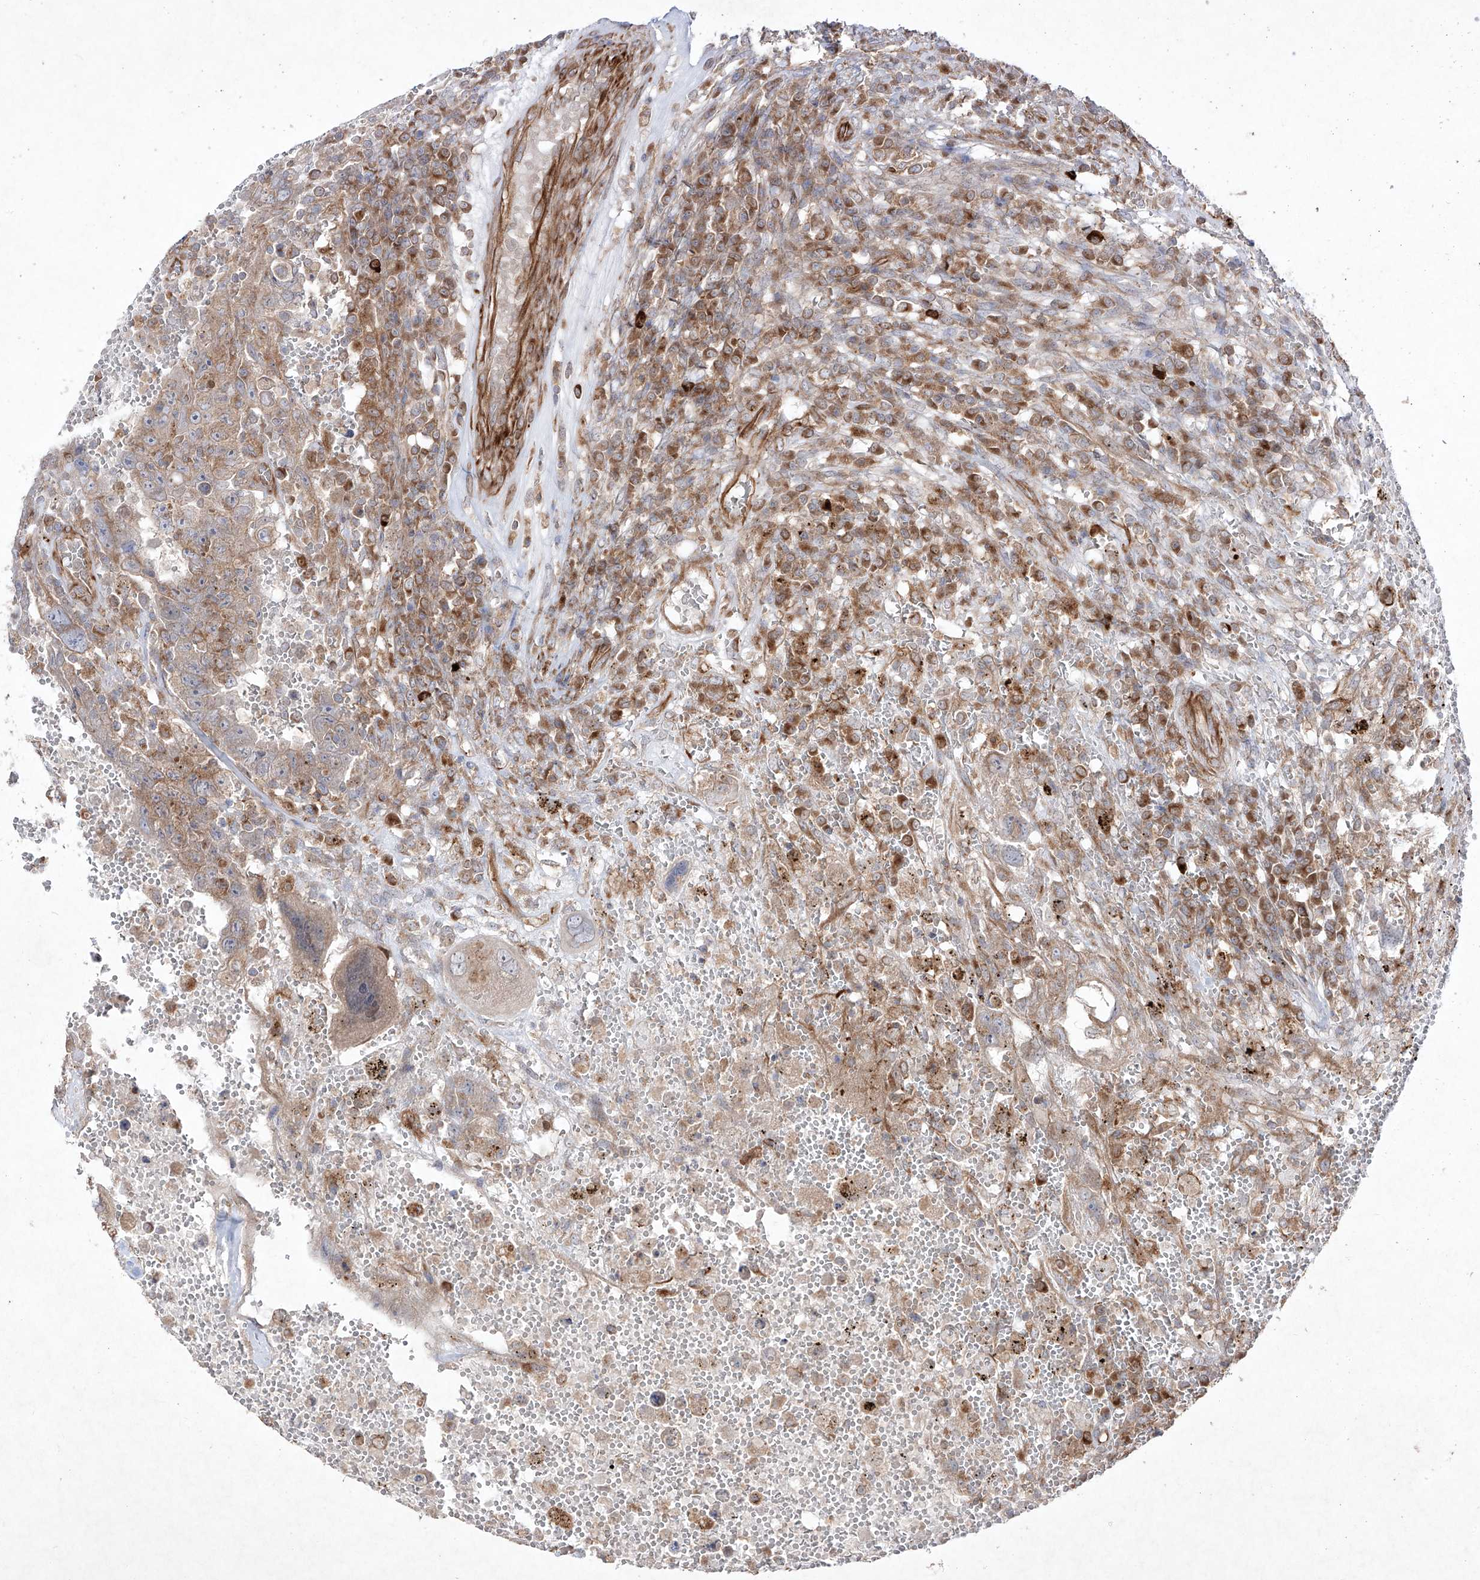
{"staining": {"intensity": "moderate", "quantity": ">75%", "location": "cytoplasmic/membranous"}, "tissue": "testis cancer", "cell_type": "Tumor cells", "image_type": "cancer", "snomed": [{"axis": "morphology", "description": "Carcinoma, Embryonal, NOS"}, {"axis": "topography", "description": "Testis"}], "caption": "IHC staining of embryonal carcinoma (testis), which displays medium levels of moderate cytoplasmic/membranous positivity in approximately >75% of tumor cells indicating moderate cytoplasmic/membranous protein expression. The staining was performed using DAB (brown) for protein detection and nuclei were counterstained in hematoxylin (blue).", "gene": "YKT6", "patient": {"sex": "male", "age": 26}}